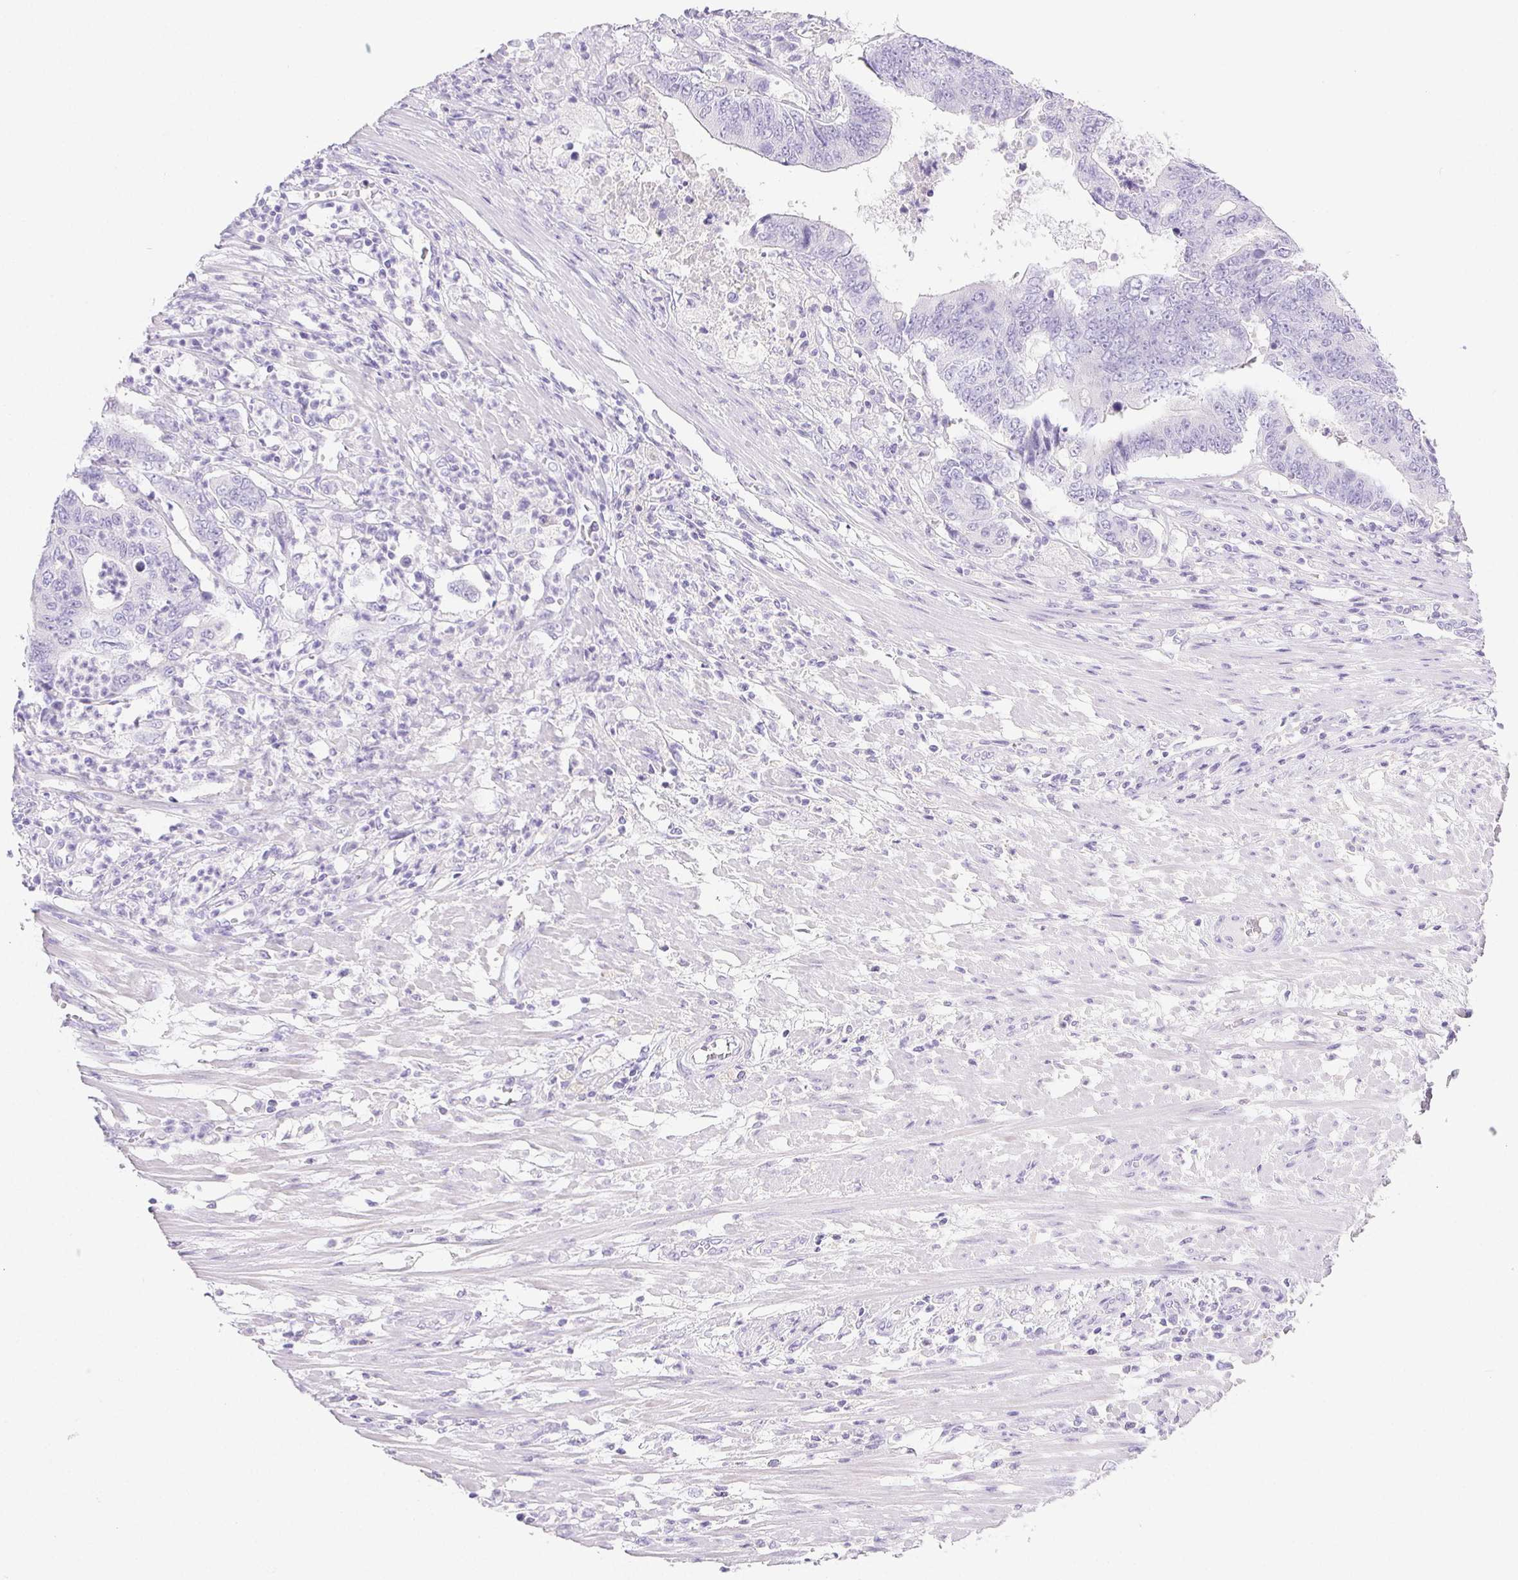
{"staining": {"intensity": "negative", "quantity": "none", "location": "none"}, "tissue": "colorectal cancer", "cell_type": "Tumor cells", "image_type": "cancer", "snomed": [{"axis": "morphology", "description": "Adenocarcinoma, NOS"}, {"axis": "topography", "description": "Colon"}], "caption": "Immunohistochemistry image of colorectal cancer (adenocarcinoma) stained for a protein (brown), which reveals no positivity in tumor cells. Nuclei are stained in blue.", "gene": "PNLIP", "patient": {"sex": "female", "age": 48}}